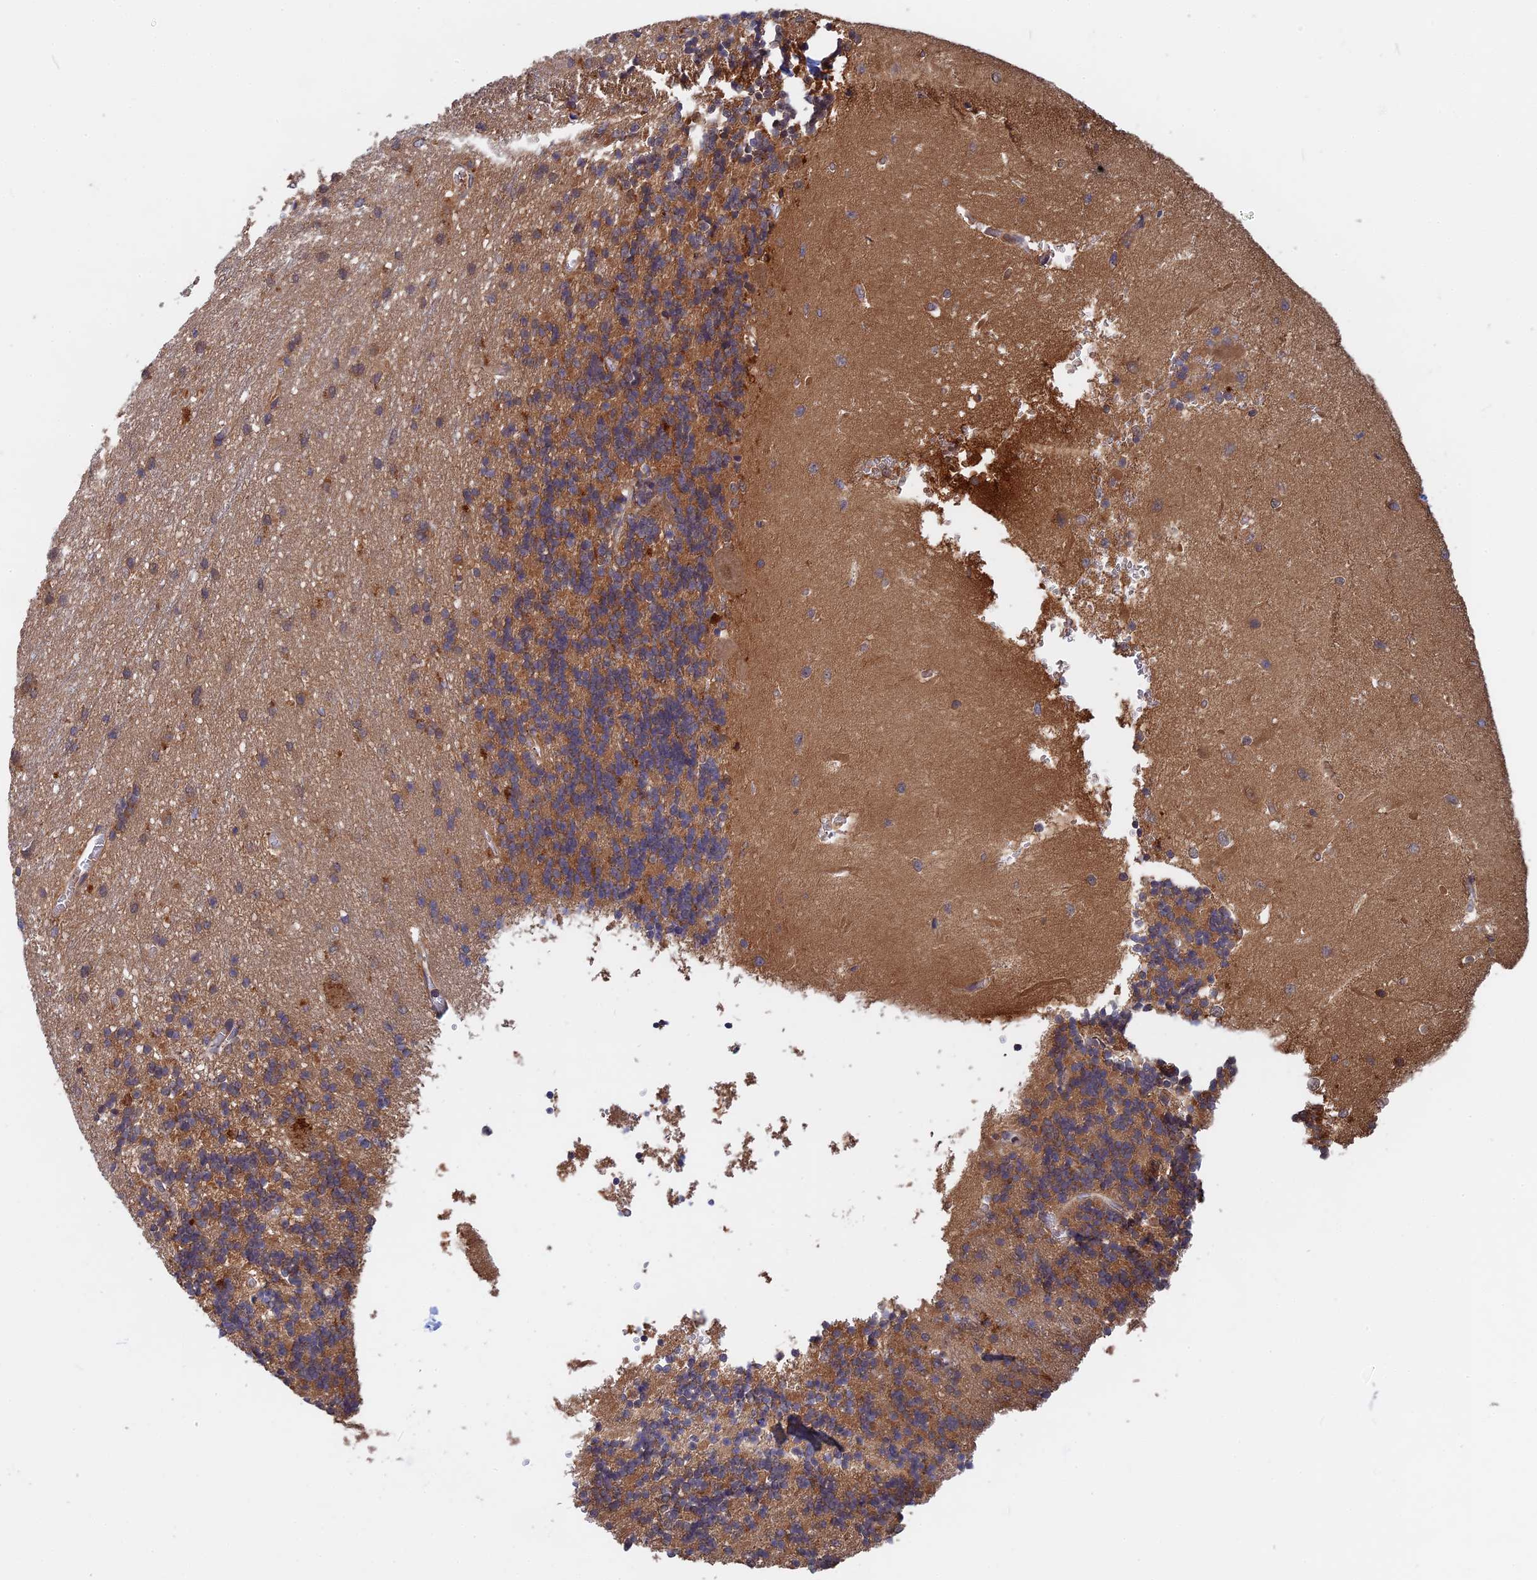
{"staining": {"intensity": "moderate", "quantity": ">75%", "location": "cytoplasmic/membranous"}, "tissue": "cerebellum", "cell_type": "Cells in granular layer", "image_type": "normal", "snomed": [{"axis": "morphology", "description": "Normal tissue, NOS"}, {"axis": "topography", "description": "Cerebellum"}], "caption": "Immunohistochemistry (IHC) micrograph of benign cerebellum stained for a protein (brown), which reveals medium levels of moderate cytoplasmic/membranous staining in approximately >75% of cells in granular layer.", "gene": "BLVRA", "patient": {"sex": "male", "age": 37}}